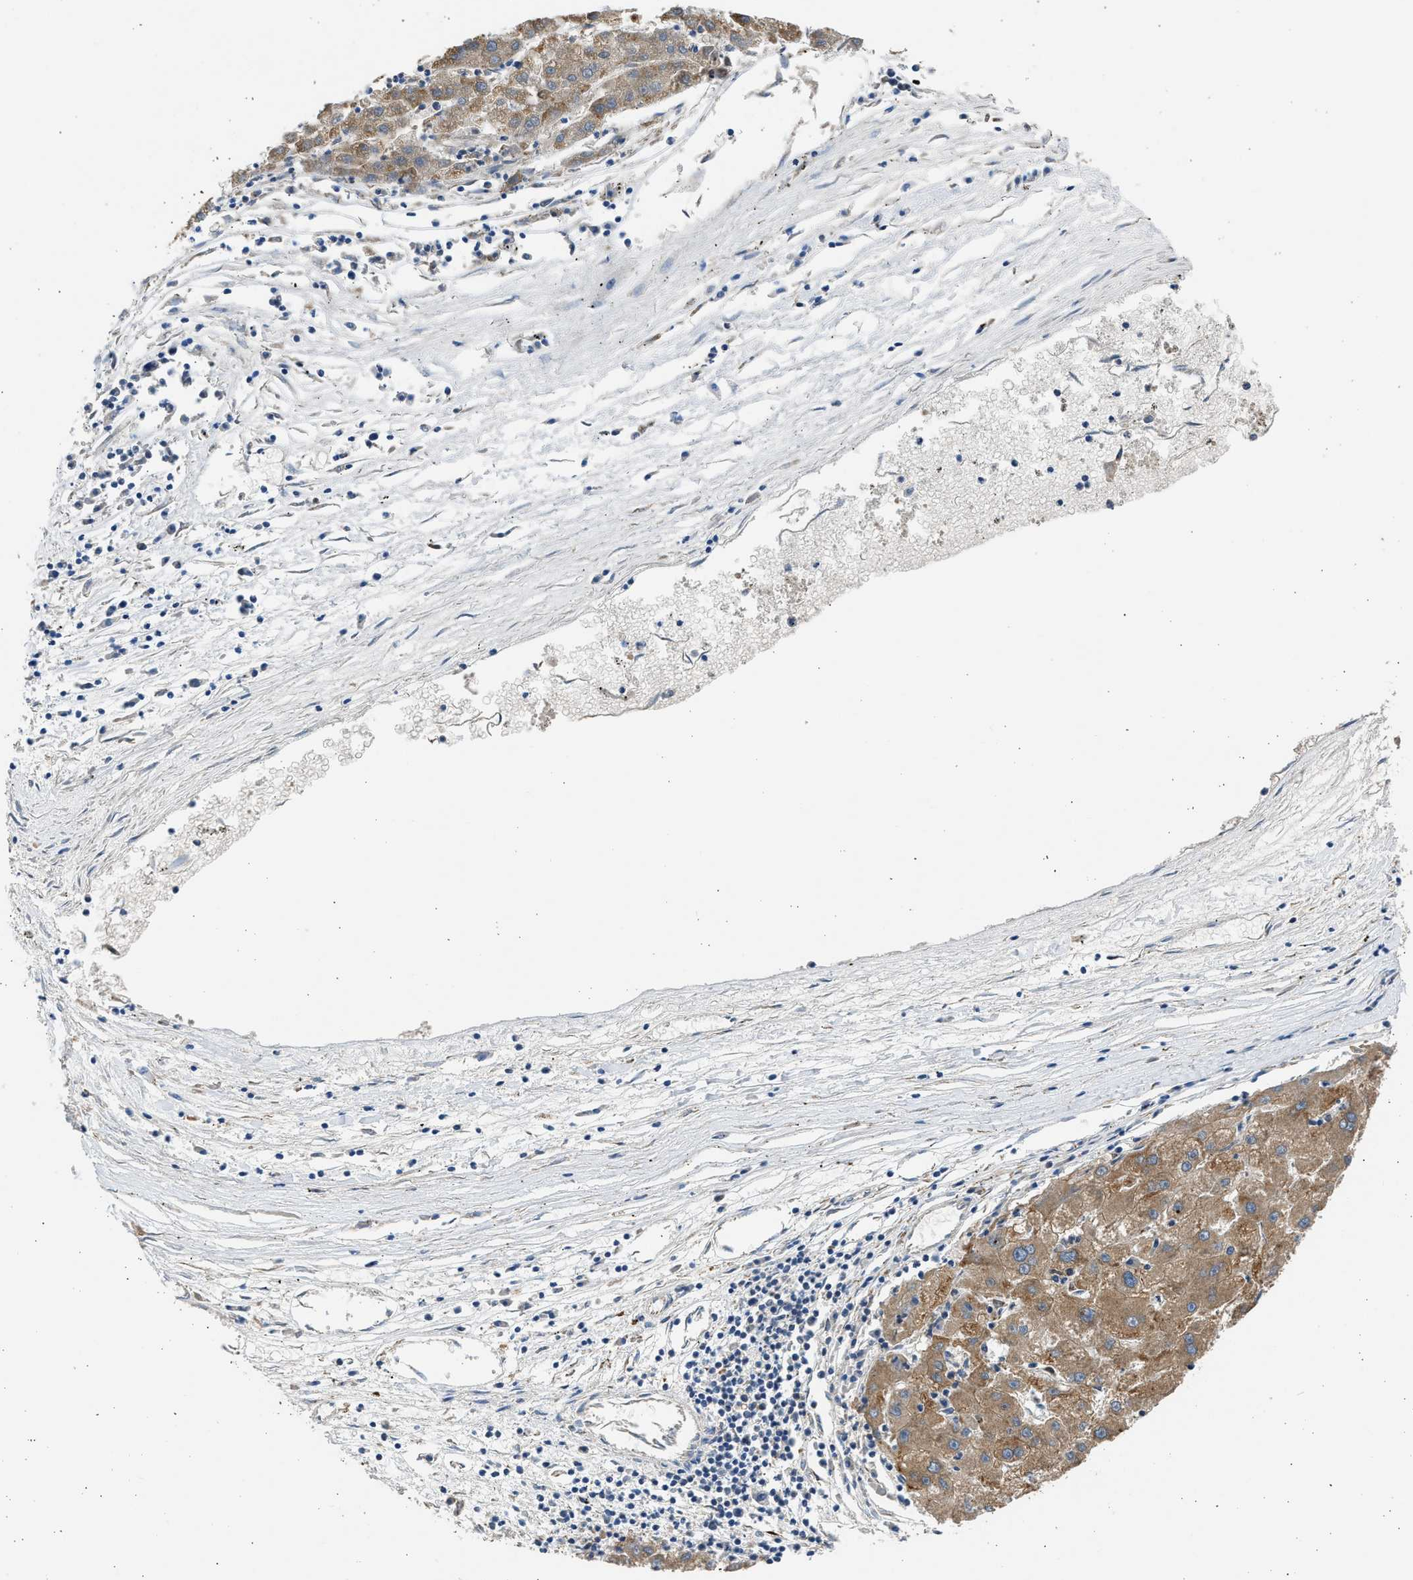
{"staining": {"intensity": "moderate", "quantity": ">75%", "location": "cytoplasmic/membranous"}, "tissue": "liver cancer", "cell_type": "Tumor cells", "image_type": "cancer", "snomed": [{"axis": "morphology", "description": "Carcinoma, Hepatocellular, NOS"}, {"axis": "topography", "description": "Liver"}], "caption": "A medium amount of moderate cytoplasmic/membranous positivity is seen in about >75% of tumor cells in liver cancer tissue.", "gene": "PLD2", "patient": {"sex": "male", "age": 72}}